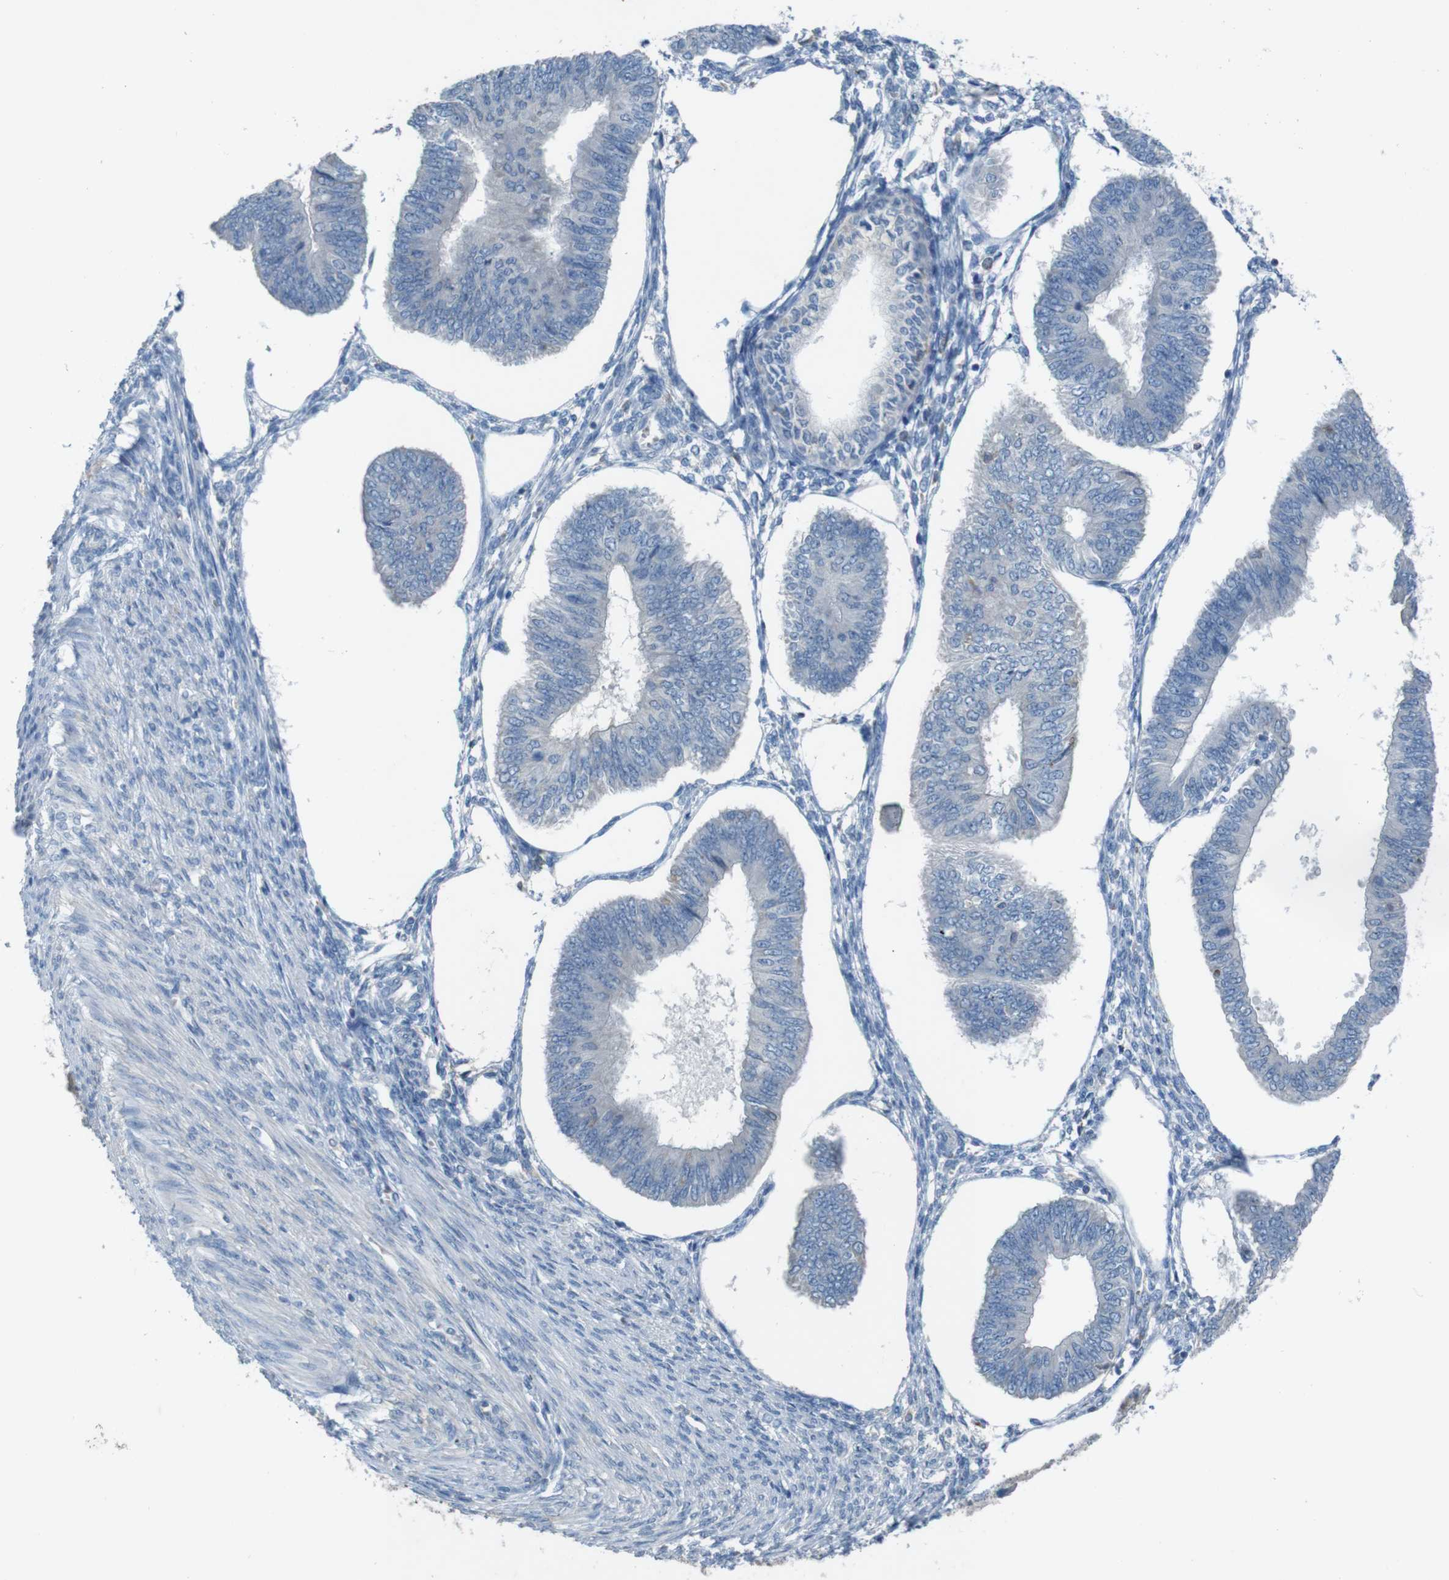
{"staining": {"intensity": "negative", "quantity": "none", "location": "none"}, "tissue": "endometrial cancer", "cell_type": "Tumor cells", "image_type": "cancer", "snomed": [{"axis": "morphology", "description": "Adenocarcinoma, NOS"}, {"axis": "topography", "description": "Endometrium"}], "caption": "This histopathology image is of endometrial cancer (adenocarcinoma) stained with immunohistochemistry to label a protein in brown with the nuclei are counter-stained blue. There is no staining in tumor cells.", "gene": "MOGAT3", "patient": {"sex": "female", "age": 58}}